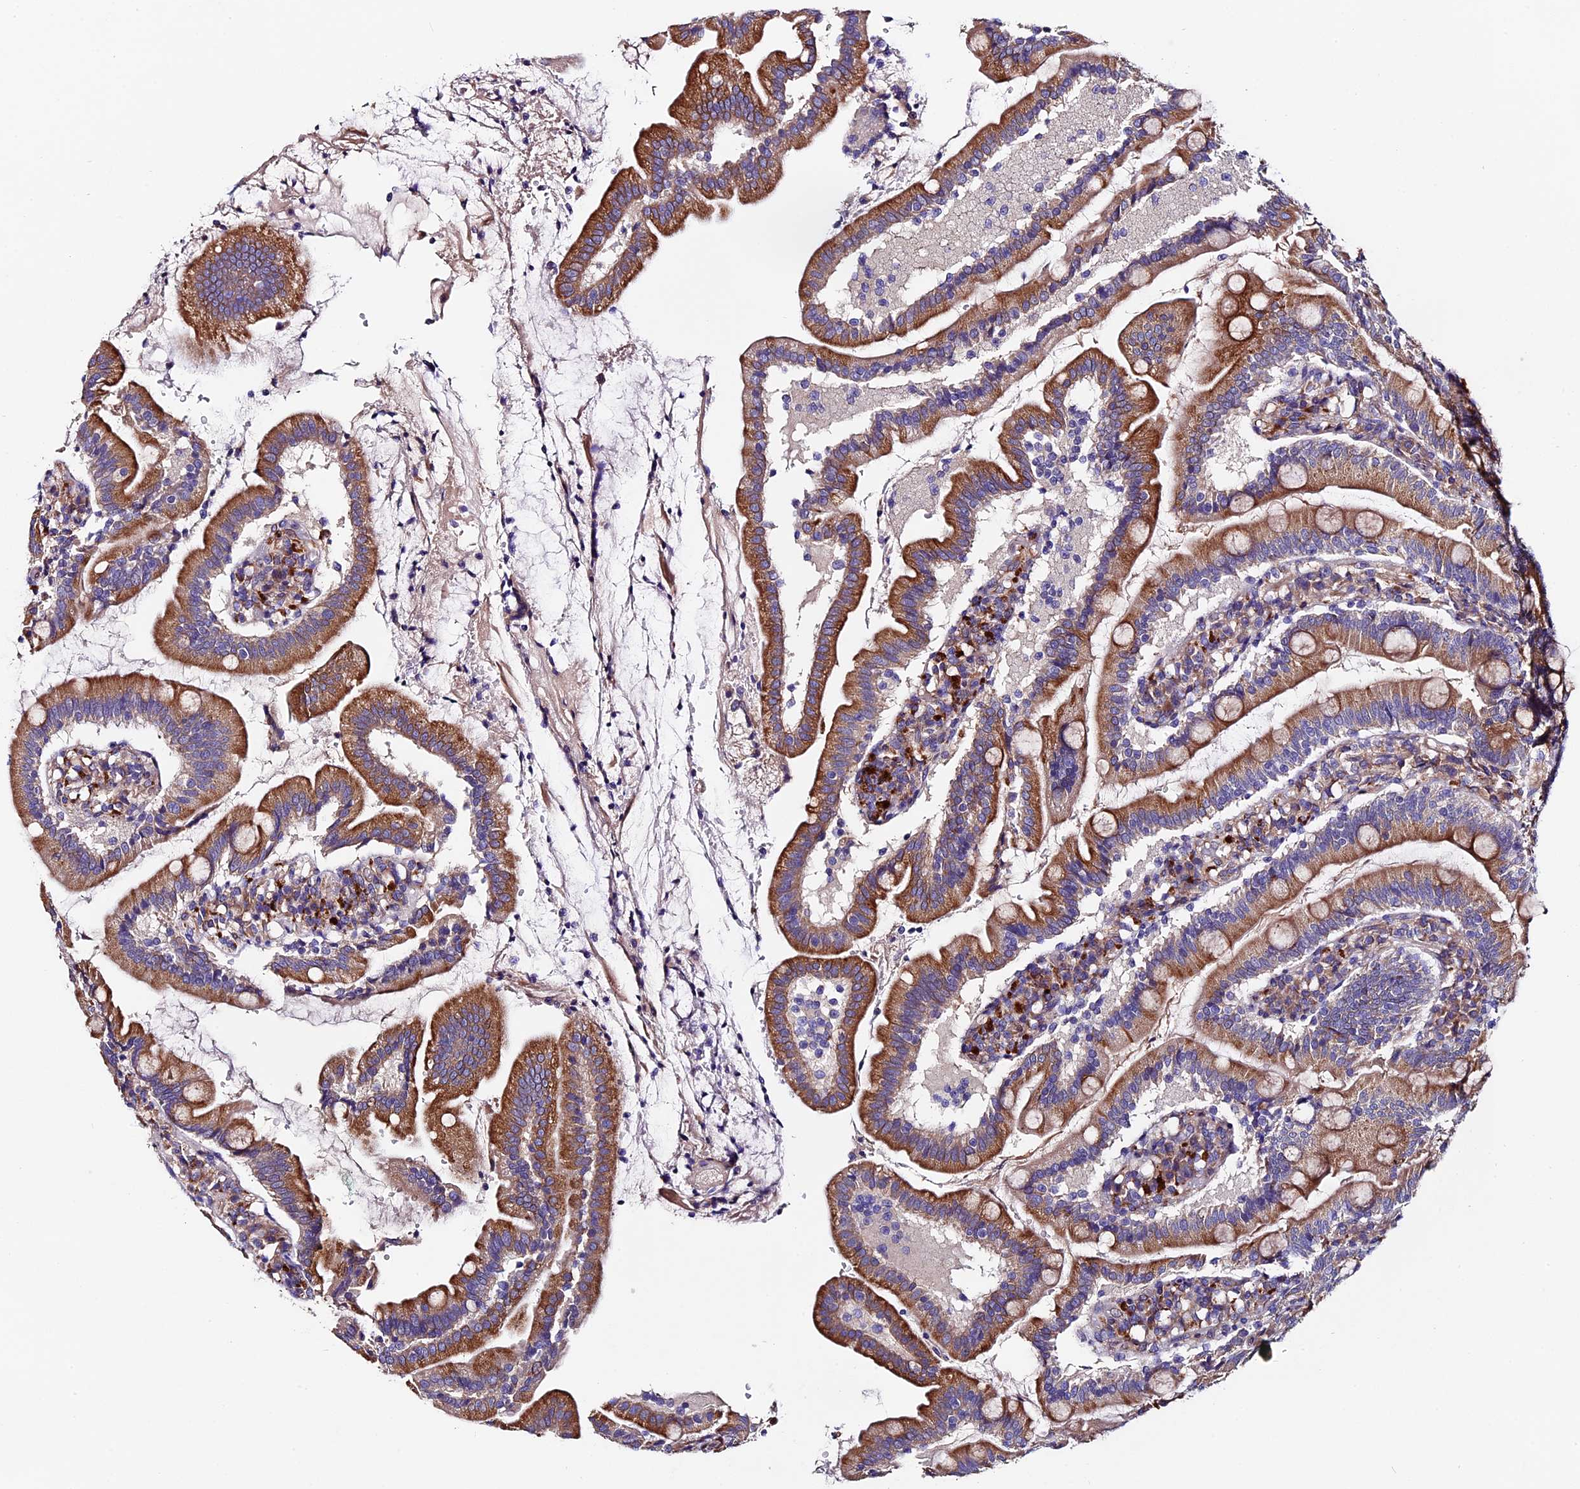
{"staining": {"intensity": "strong", "quantity": ">75%", "location": "cytoplasmic/membranous"}, "tissue": "duodenum", "cell_type": "Glandular cells", "image_type": "normal", "snomed": [{"axis": "morphology", "description": "Normal tissue, NOS"}, {"axis": "topography", "description": "Duodenum"}], "caption": "Immunohistochemistry (IHC) of normal human duodenum shows high levels of strong cytoplasmic/membranous staining in about >75% of glandular cells. The staining is performed using DAB (3,3'-diaminobenzidine) brown chromogen to label protein expression. The nuclei are counter-stained blue using hematoxylin.", "gene": "CLN5", "patient": {"sex": "female", "age": 67}}